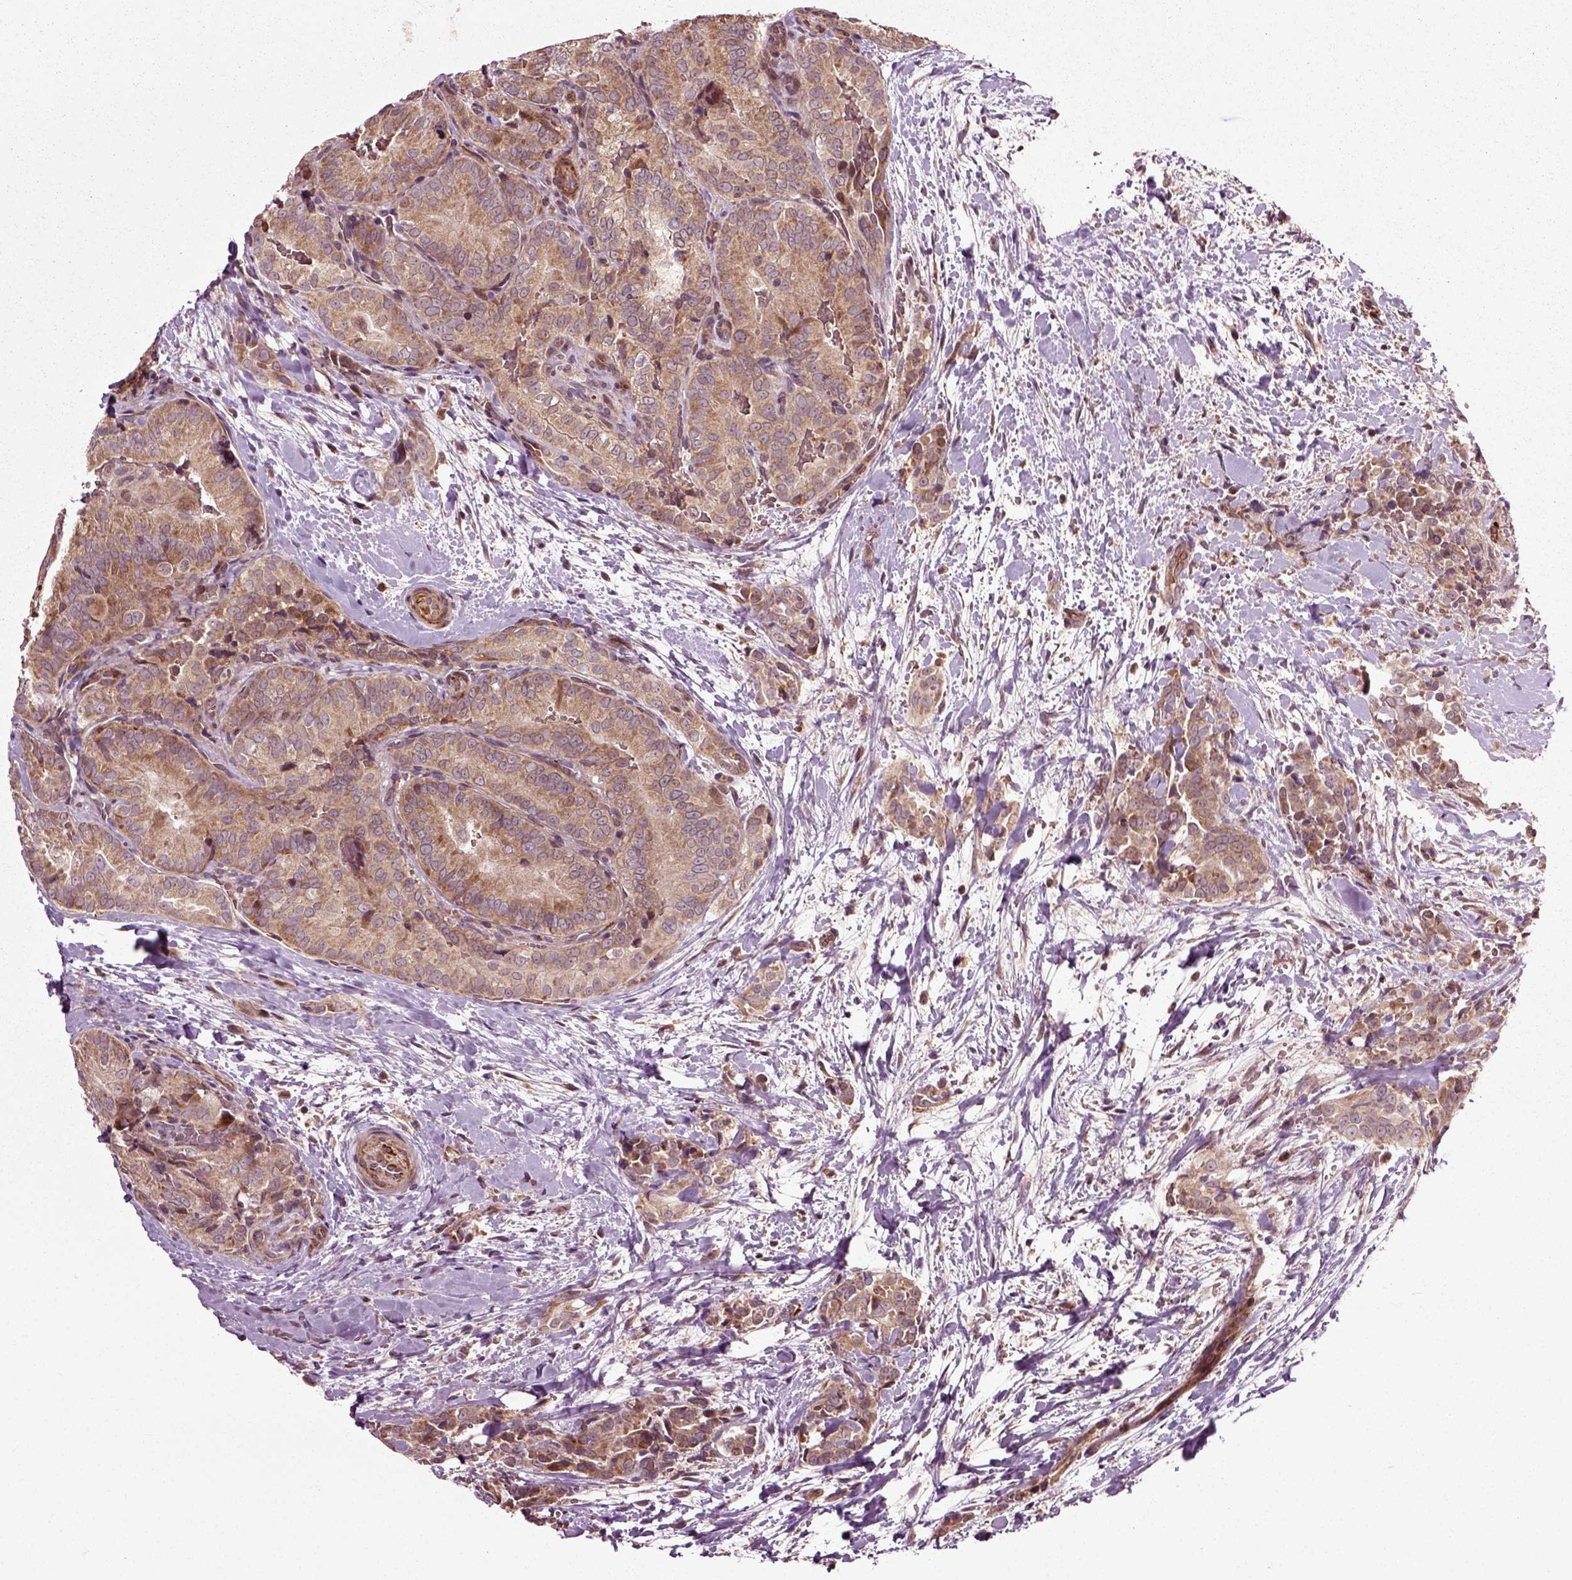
{"staining": {"intensity": "moderate", "quantity": ">75%", "location": "cytoplasmic/membranous"}, "tissue": "thyroid cancer", "cell_type": "Tumor cells", "image_type": "cancer", "snomed": [{"axis": "morphology", "description": "Papillary adenocarcinoma, NOS"}, {"axis": "topography", "description": "Thyroid gland"}], "caption": "Moderate cytoplasmic/membranous positivity for a protein is present in approximately >75% of tumor cells of papillary adenocarcinoma (thyroid) using immunohistochemistry.", "gene": "PLCD3", "patient": {"sex": "male", "age": 61}}